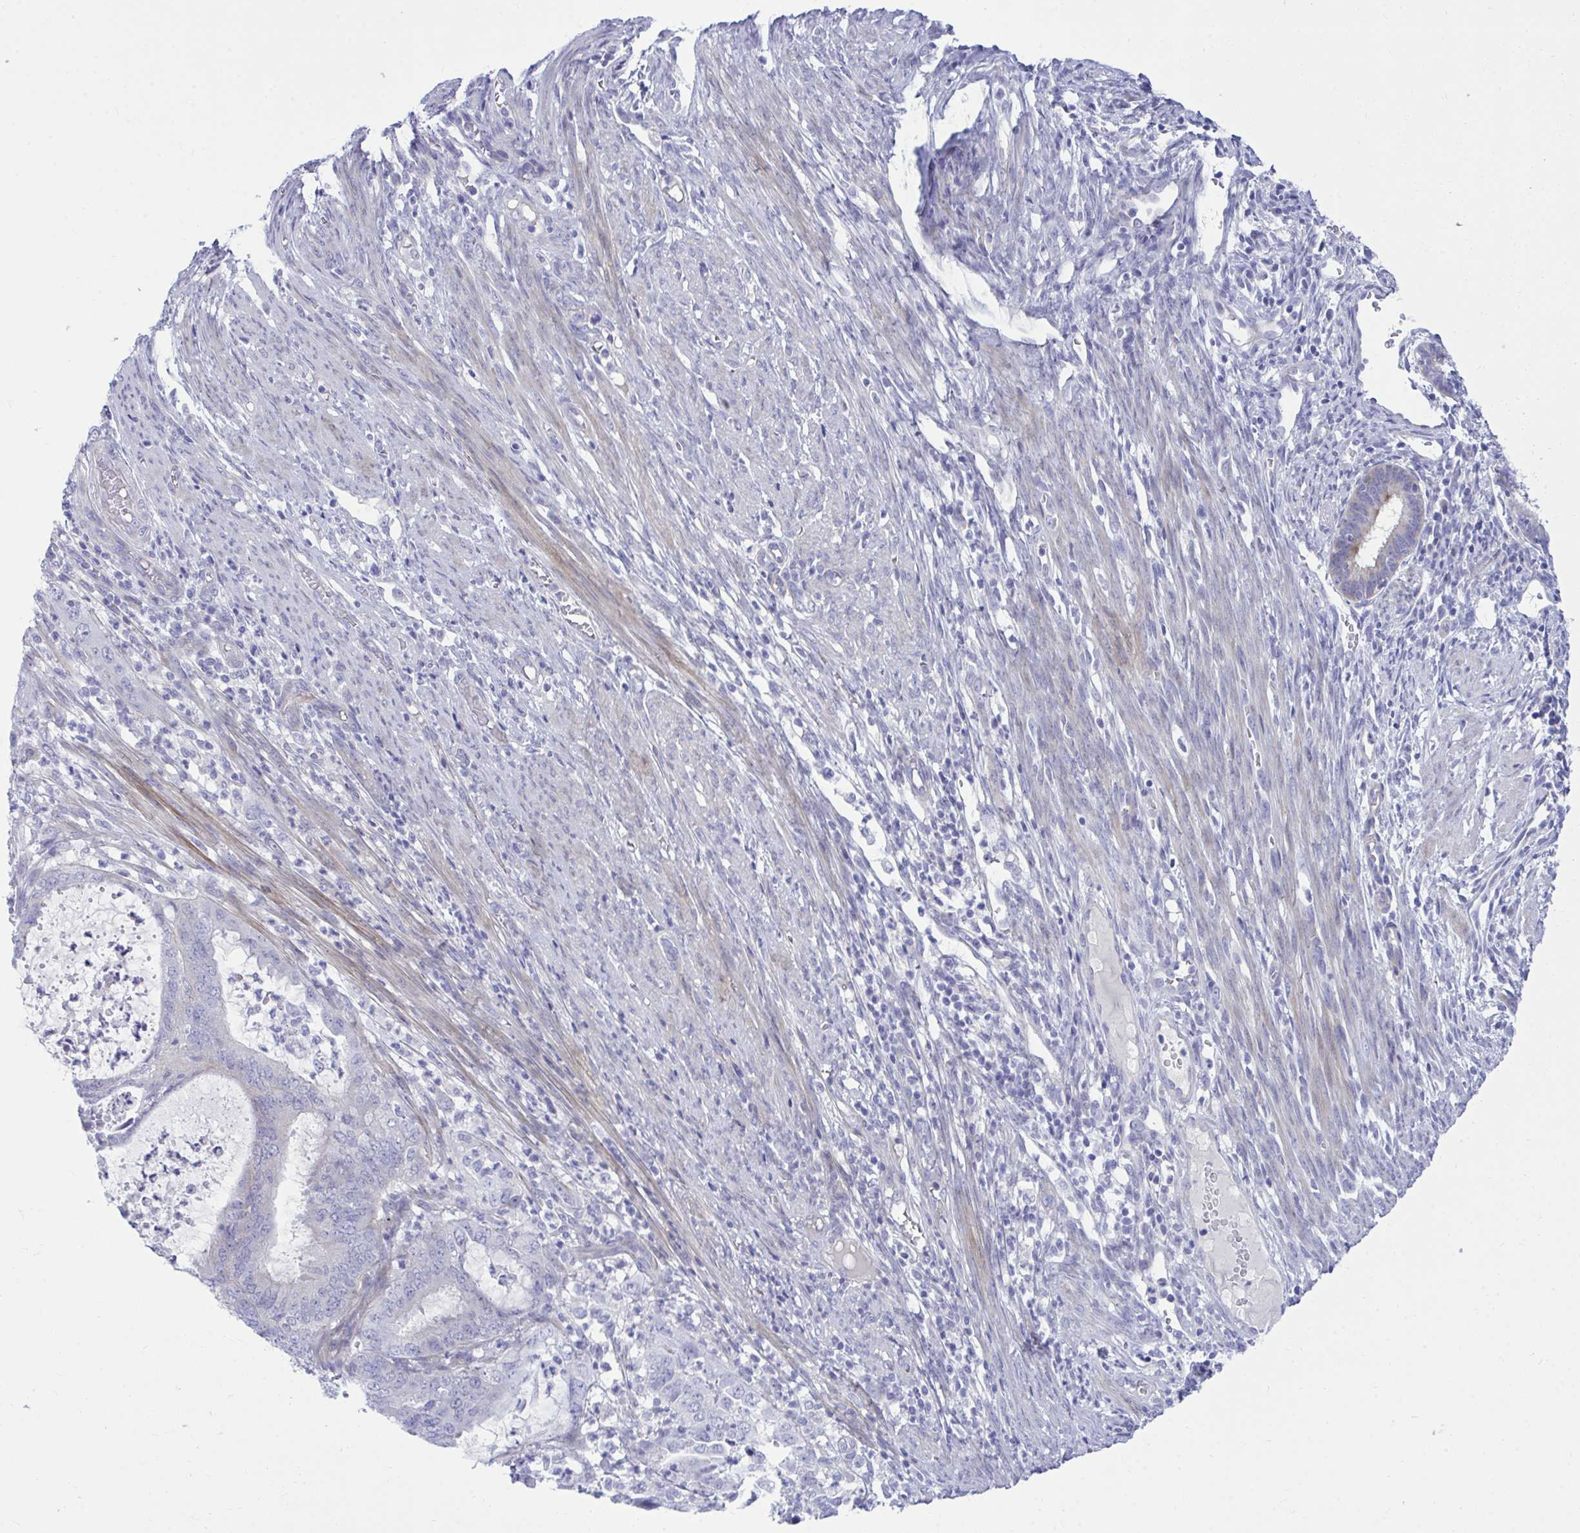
{"staining": {"intensity": "negative", "quantity": "none", "location": "none"}, "tissue": "endometrial cancer", "cell_type": "Tumor cells", "image_type": "cancer", "snomed": [{"axis": "morphology", "description": "Adenocarcinoma, NOS"}, {"axis": "topography", "description": "Endometrium"}], "caption": "DAB immunohistochemical staining of human endometrial cancer (adenocarcinoma) shows no significant expression in tumor cells.", "gene": "MED9", "patient": {"sex": "female", "age": 51}}